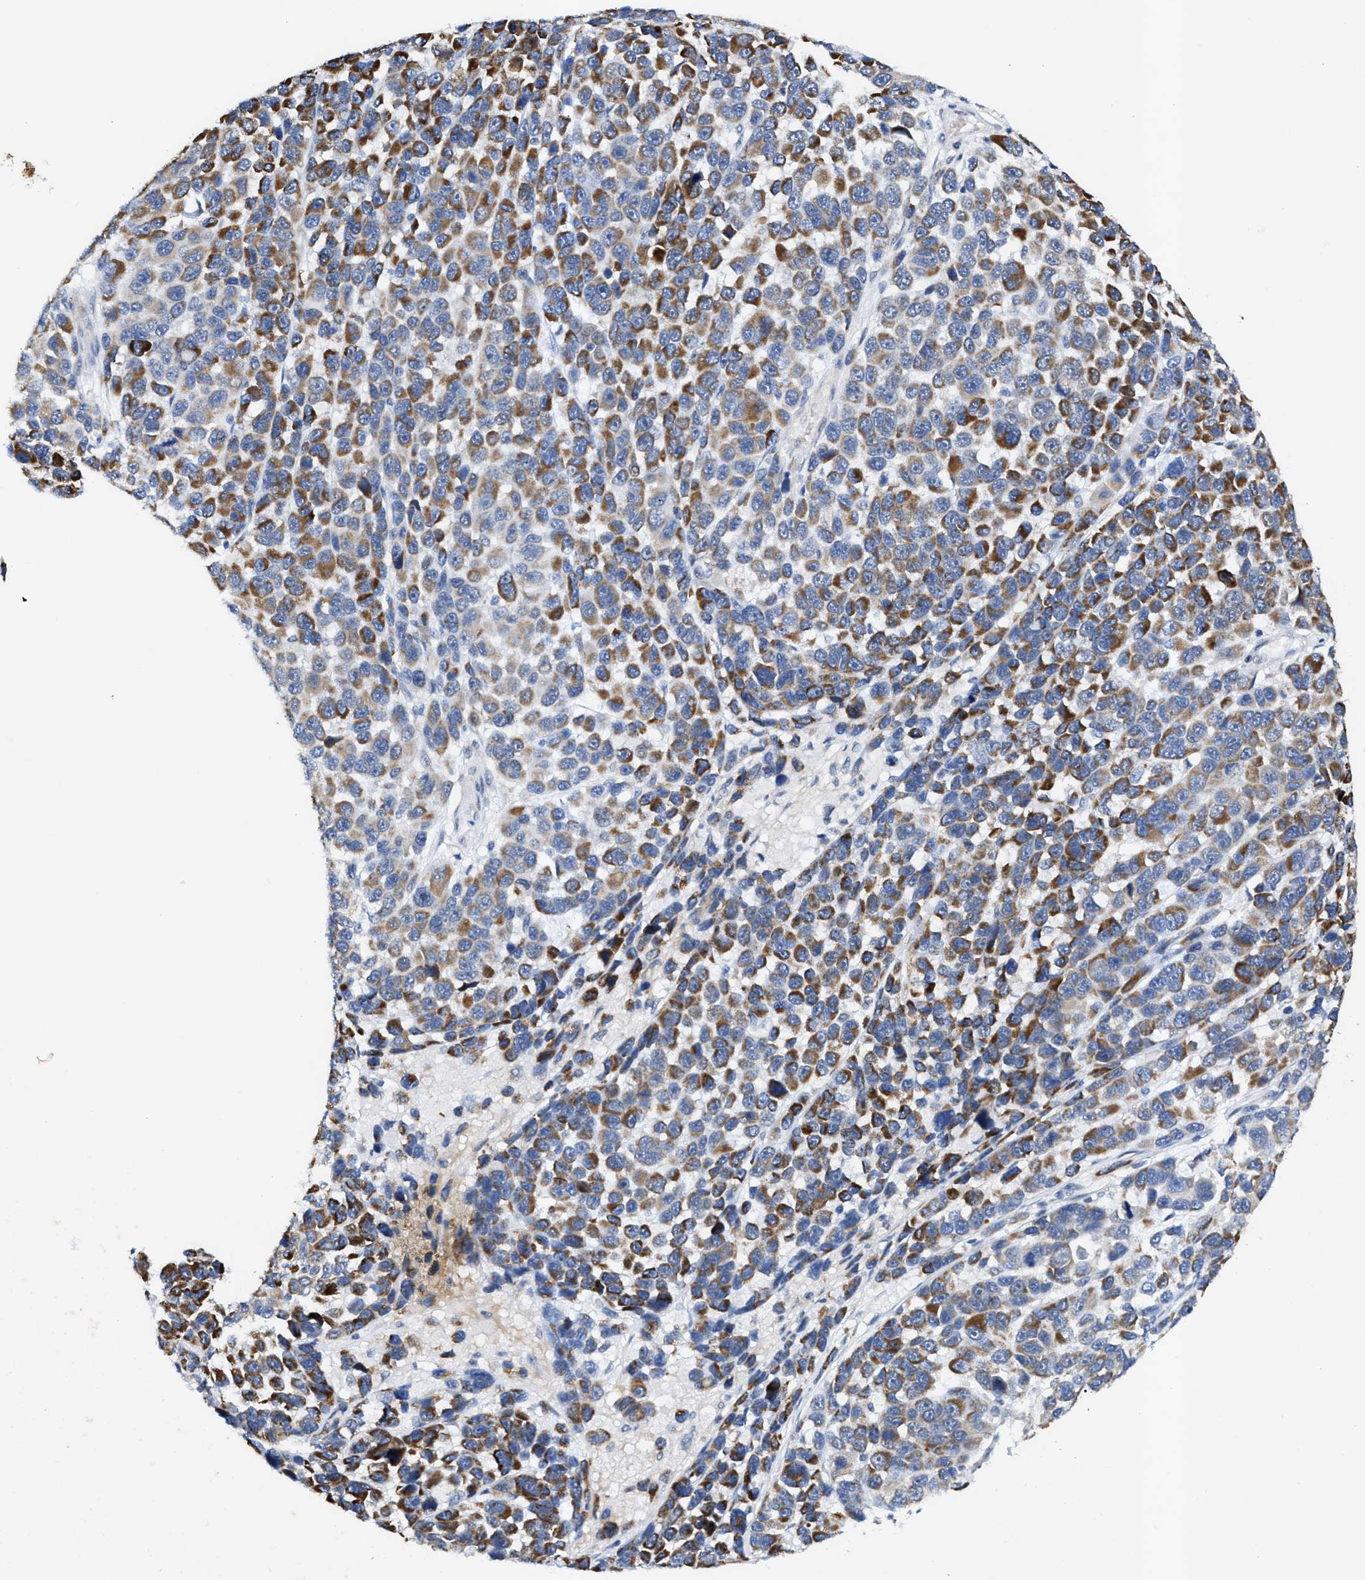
{"staining": {"intensity": "strong", "quantity": "25%-75%", "location": "cytoplasmic/membranous"}, "tissue": "melanoma", "cell_type": "Tumor cells", "image_type": "cancer", "snomed": [{"axis": "morphology", "description": "Malignant melanoma, NOS"}, {"axis": "topography", "description": "Skin"}], "caption": "IHC micrograph of malignant melanoma stained for a protein (brown), which reveals high levels of strong cytoplasmic/membranous positivity in about 25%-75% of tumor cells.", "gene": "JAG1", "patient": {"sex": "male", "age": 53}}